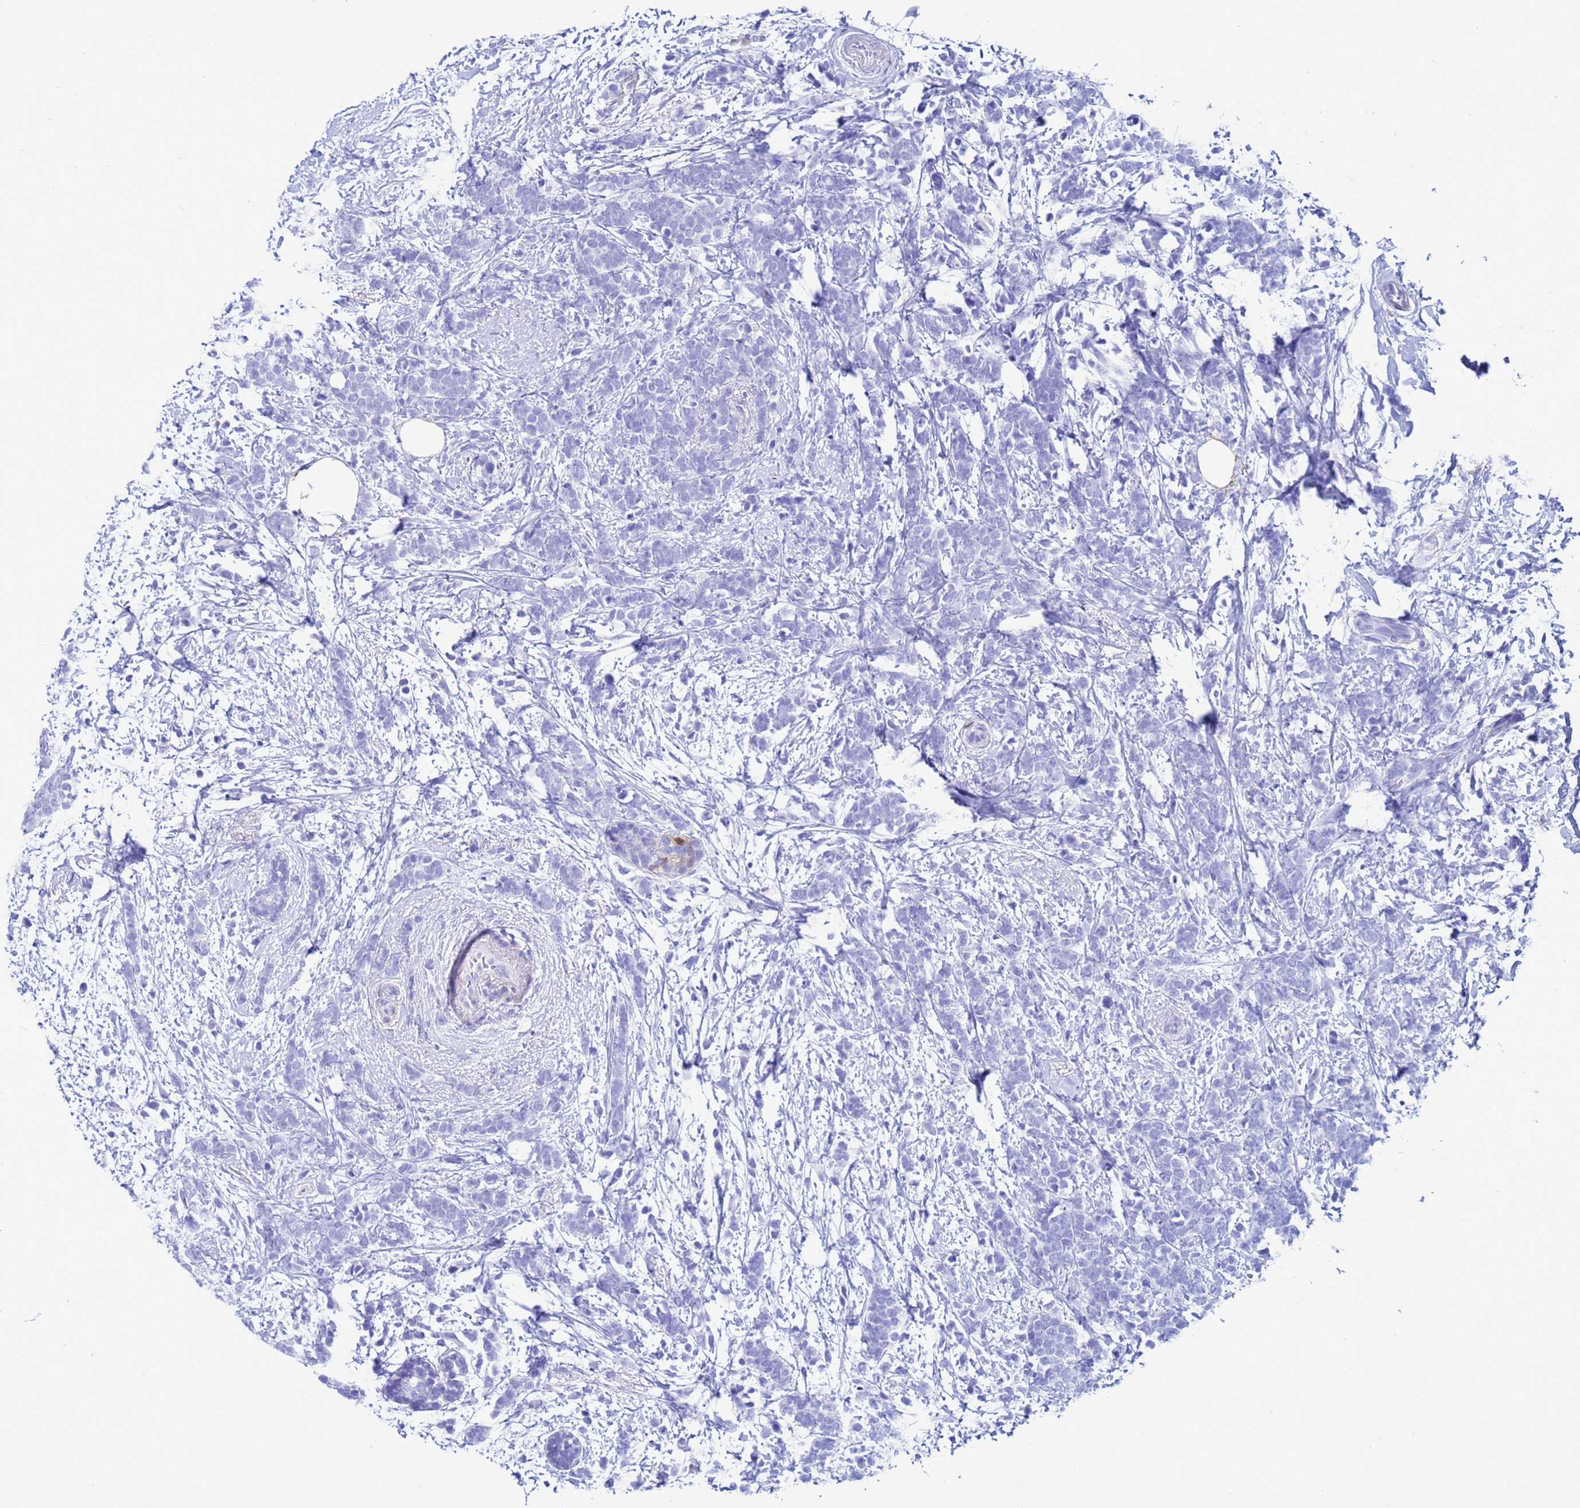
{"staining": {"intensity": "negative", "quantity": "none", "location": "none"}, "tissue": "breast cancer", "cell_type": "Tumor cells", "image_type": "cancer", "snomed": [{"axis": "morphology", "description": "Lobular carcinoma"}, {"axis": "topography", "description": "Breast"}], "caption": "A high-resolution photomicrograph shows IHC staining of breast lobular carcinoma, which displays no significant expression in tumor cells.", "gene": "AKR1C2", "patient": {"sex": "female", "age": 58}}